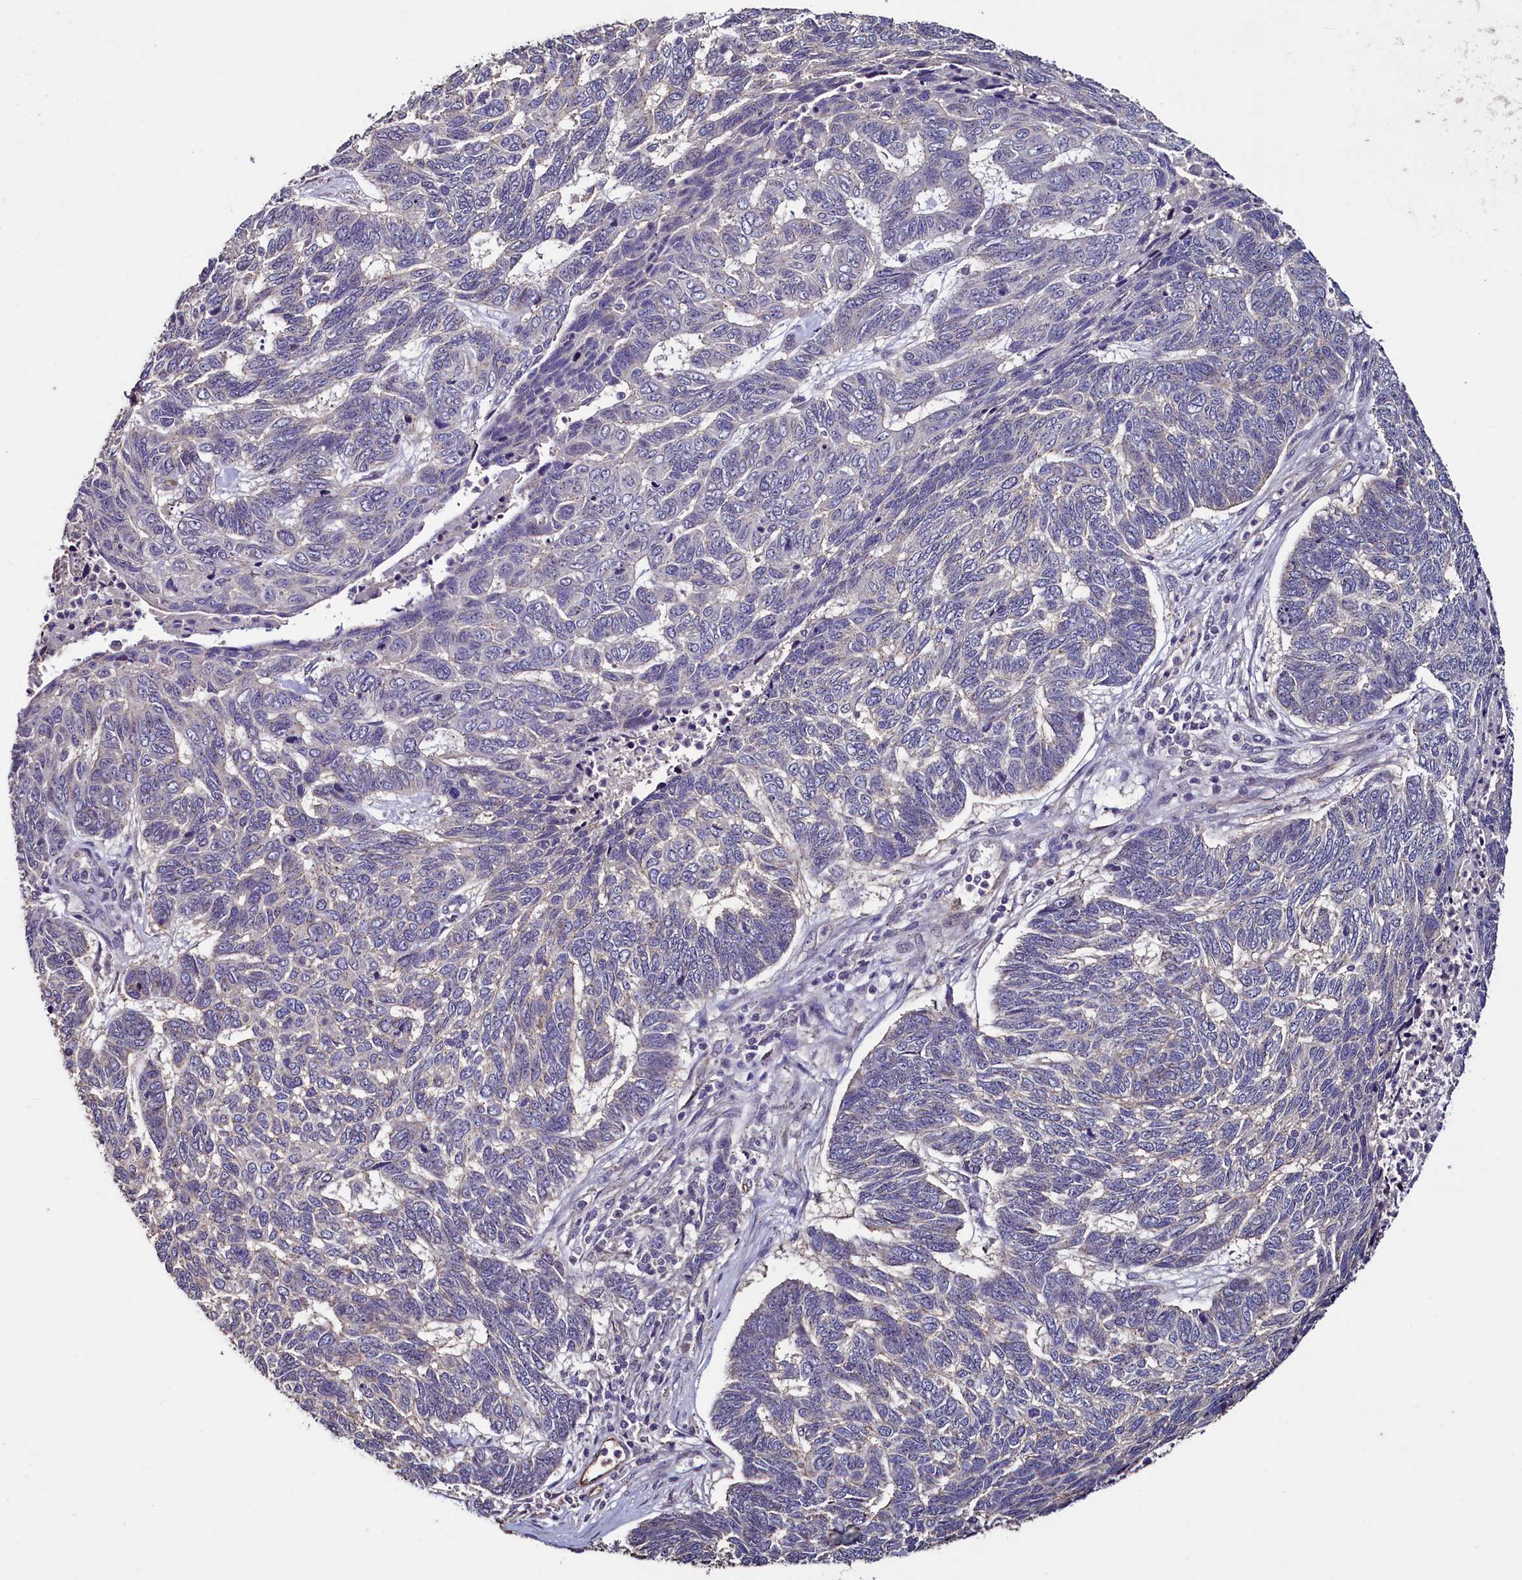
{"staining": {"intensity": "negative", "quantity": "none", "location": "none"}, "tissue": "skin cancer", "cell_type": "Tumor cells", "image_type": "cancer", "snomed": [{"axis": "morphology", "description": "Basal cell carcinoma"}, {"axis": "topography", "description": "Skin"}], "caption": "IHC photomicrograph of neoplastic tissue: basal cell carcinoma (skin) stained with DAB (3,3'-diaminobenzidine) exhibits no significant protein expression in tumor cells.", "gene": "PALM", "patient": {"sex": "female", "age": 65}}